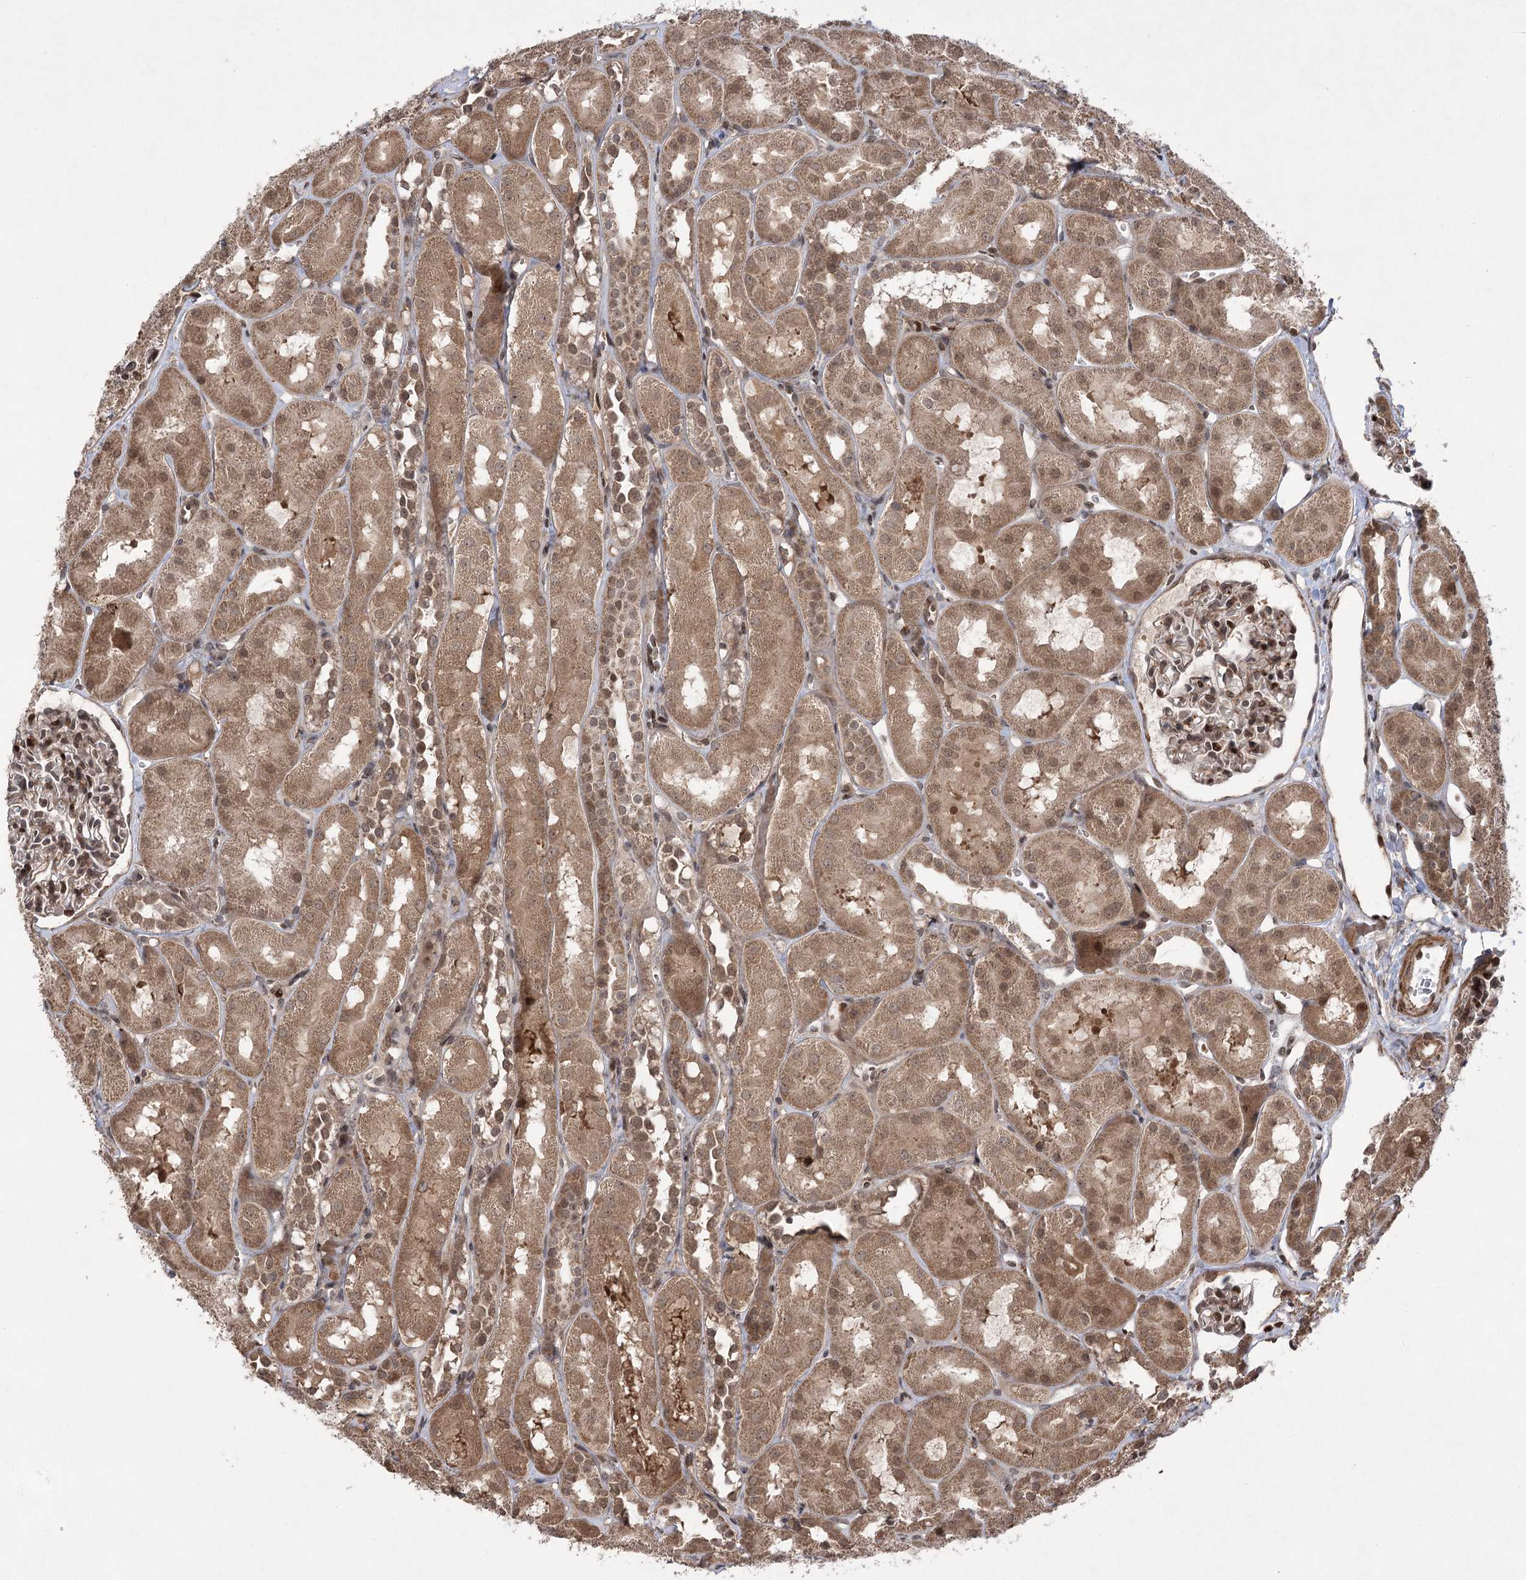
{"staining": {"intensity": "moderate", "quantity": "25%-75%", "location": "cytoplasmic/membranous,nuclear"}, "tissue": "kidney", "cell_type": "Cells in glomeruli", "image_type": "normal", "snomed": [{"axis": "morphology", "description": "Normal tissue, NOS"}, {"axis": "topography", "description": "Kidney"}, {"axis": "topography", "description": "Urinary bladder"}], "caption": "Protein expression analysis of benign kidney exhibits moderate cytoplasmic/membranous,nuclear staining in about 25%-75% of cells in glomeruli.", "gene": "TENM2", "patient": {"sex": "male", "age": 16}}